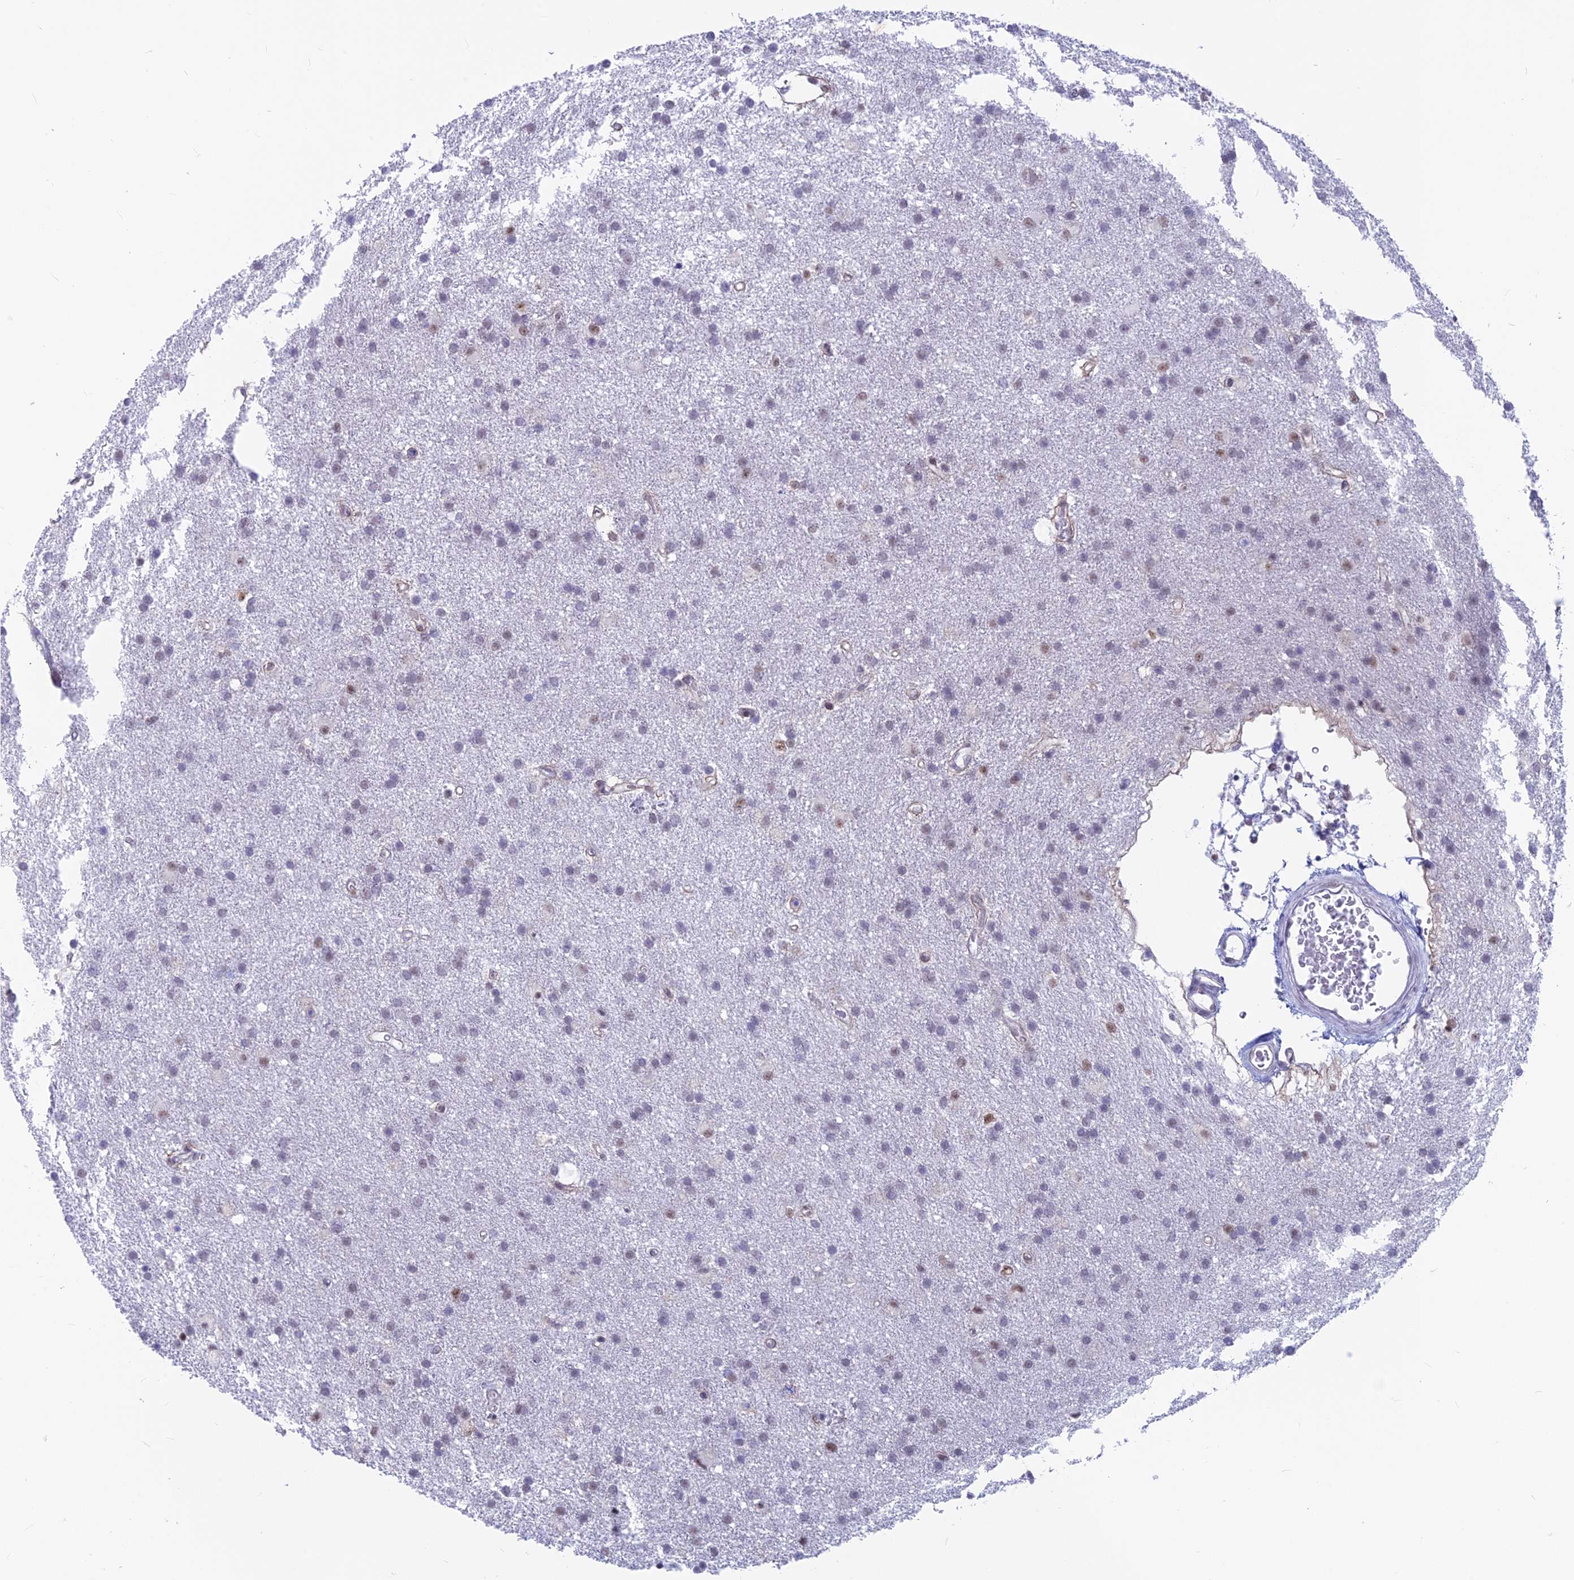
{"staining": {"intensity": "moderate", "quantity": "<25%", "location": "nuclear"}, "tissue": "glioma", "cell_type": "Tumor cells", "image_type": "cancer", "snomed": [{"axis": "morphology", "description": "Glioma, malignant, High grade"}, {"axis": "topography", "description": "Brain"}], "caption": "Malignant glioma (high-grade) was stained to show a protein in brown. There is low levels of moderate nuclear positivity in about <25% of tumor cells.", "gene": "SRSF5", "patient": {"sex": "male", "age": 77}}